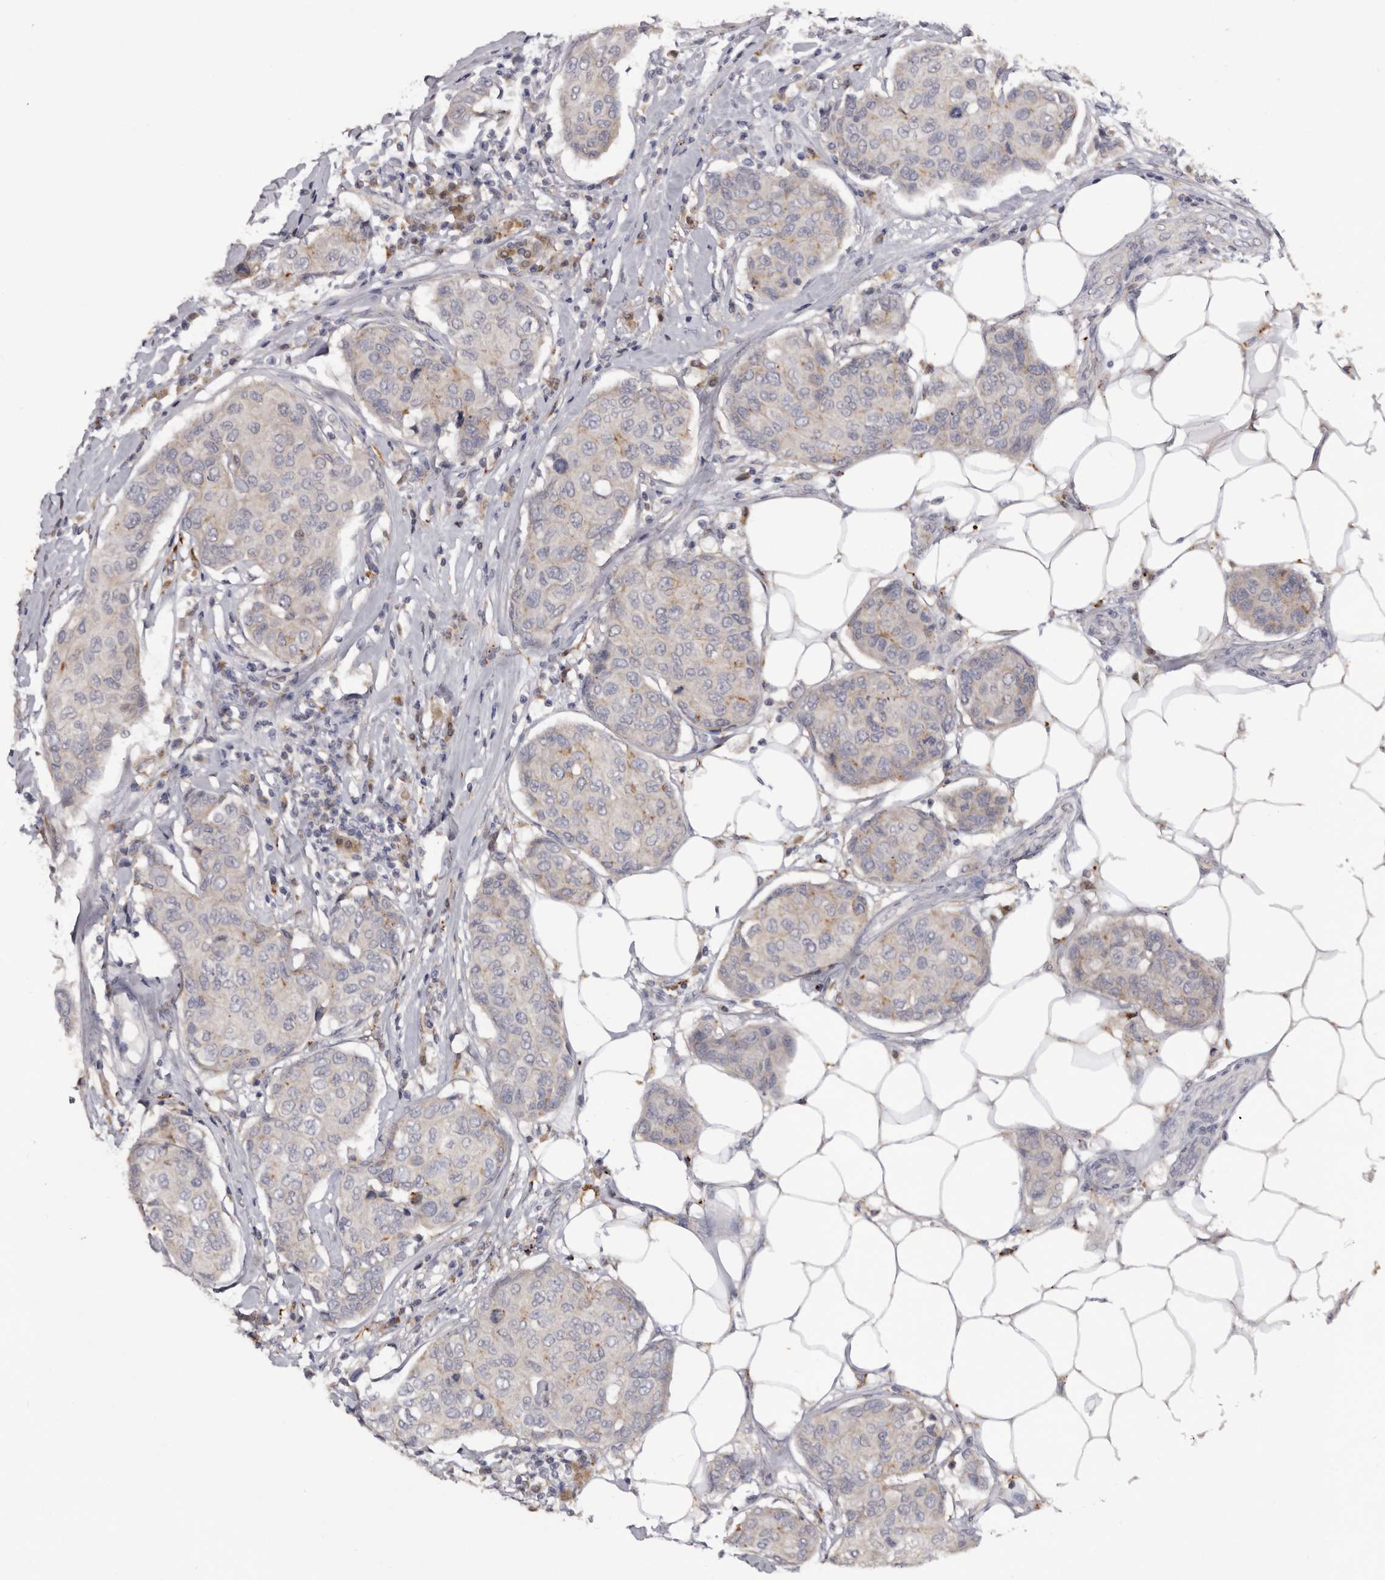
{"staining": {"intensity": "weak", "quantity": "<25%", "location": "cytoplasmic/membranous"}, "tissue": "breast cancer", "cell_type": "Tumor cells", "image_type": "cancer", "snomed": [{"axis": "morphology", "description": "Duct carcinoma"}, {"axis": "topography", "description": "Breast"}], "caption": "Immunohistochemistry (IHC) histopathology image of breast cancer stained for a protein (brown), which shows no positivity in tumor cells.", "gene": "DAP", "patient": {"sex": "female", "age": 80}}